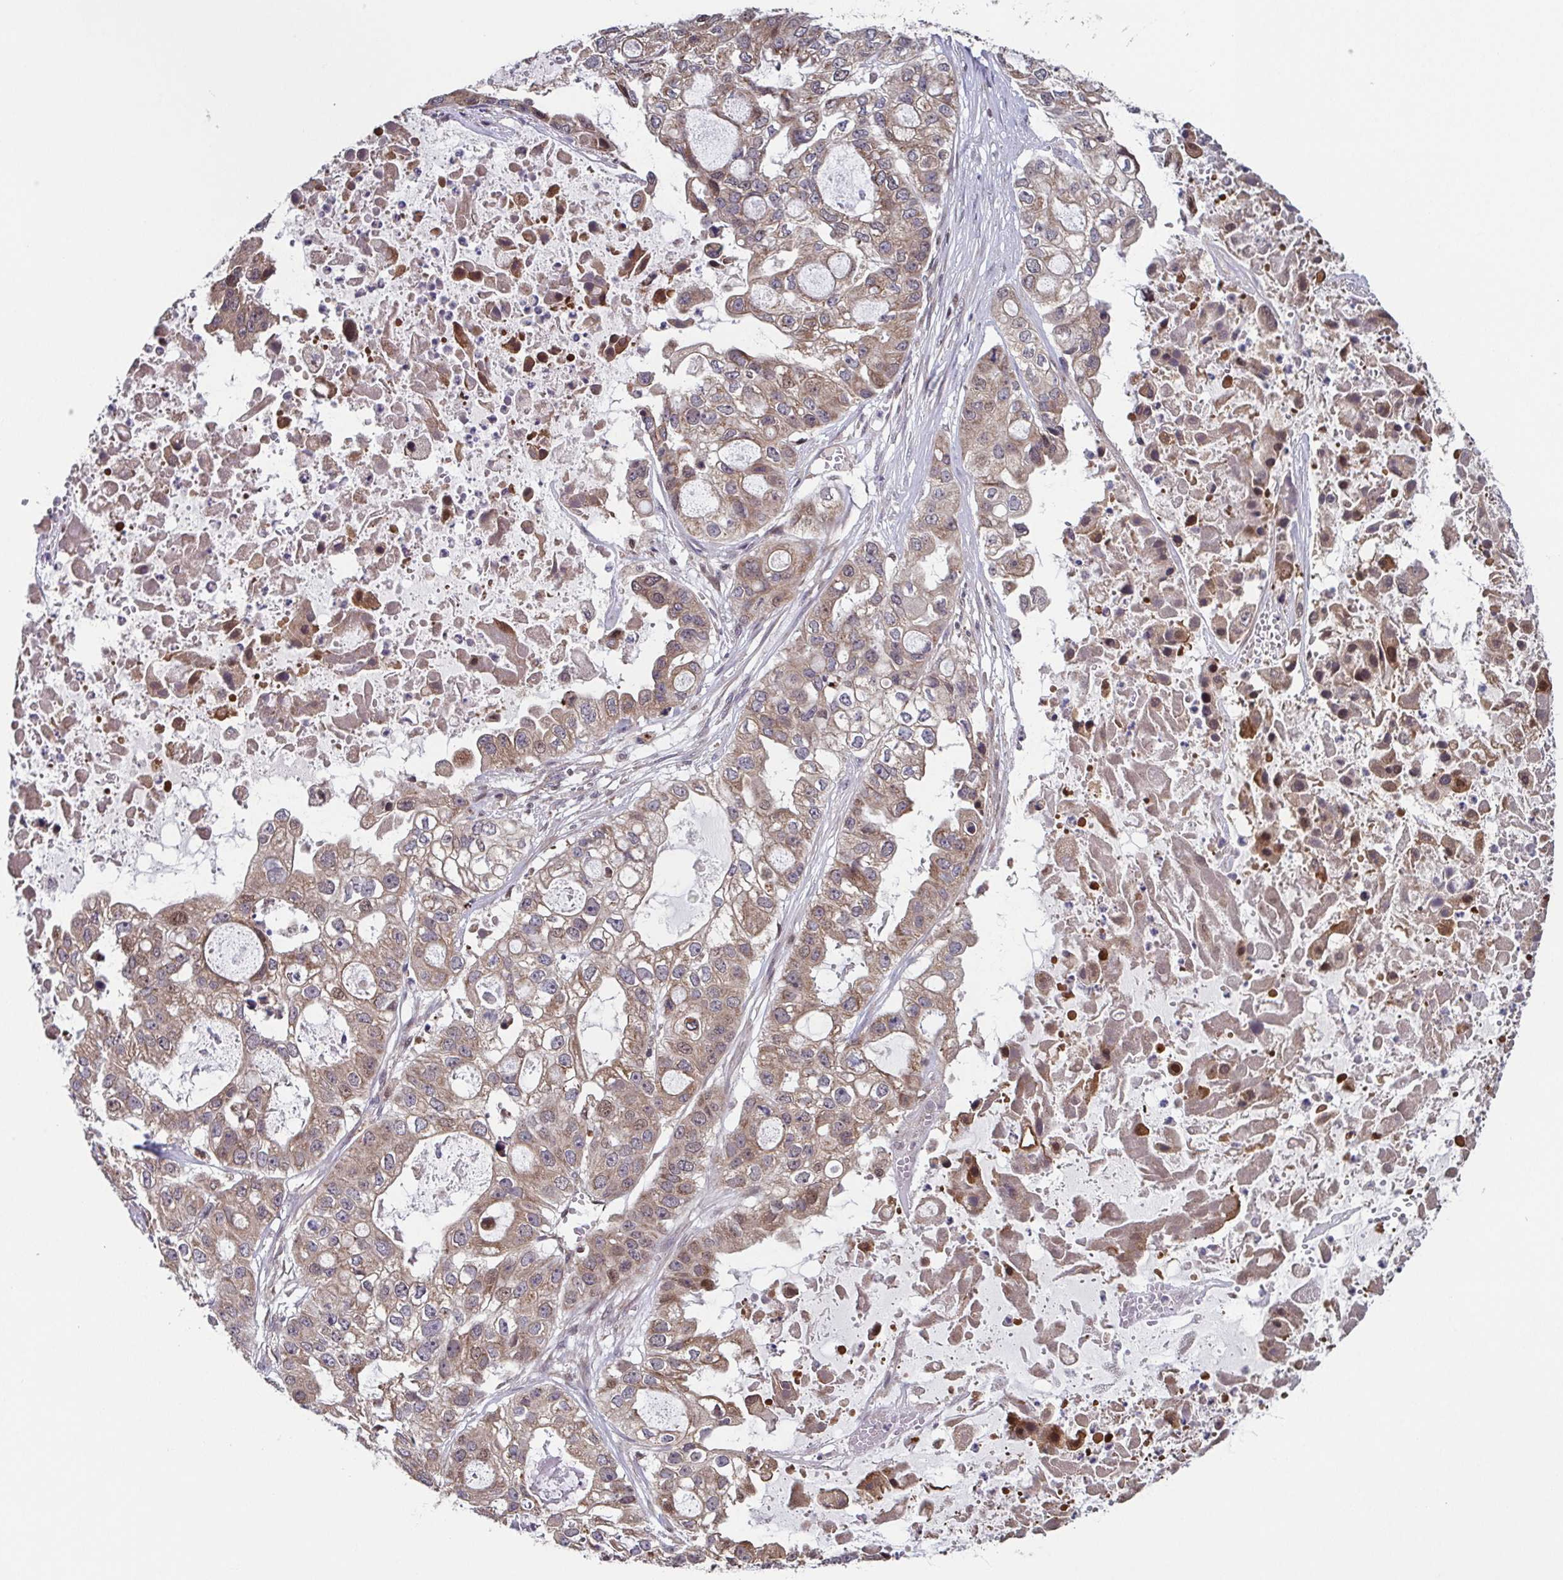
{"staining": {"intensity": "weak", "quantity": "25%-75%", "location": "cytoplasmic/membranous"}, "tissue": "ovarian cancer", "cell_type": "Tumor cells", "image_type": "cancer", "snomed": [{"axis": "morphology", "description": "Cystadenocarcinoma, serous, NOS"}, {"axis": "topography", "description": "Ovary"}], "caption": "Tumor cells display low levels of weak cytoplasmic/membranous staining in about 25%-75% of cells in ovarian serous cystadenocarcinoma.", "gene": "TTC19", "patient": {"sex": "female", "age": 56}}